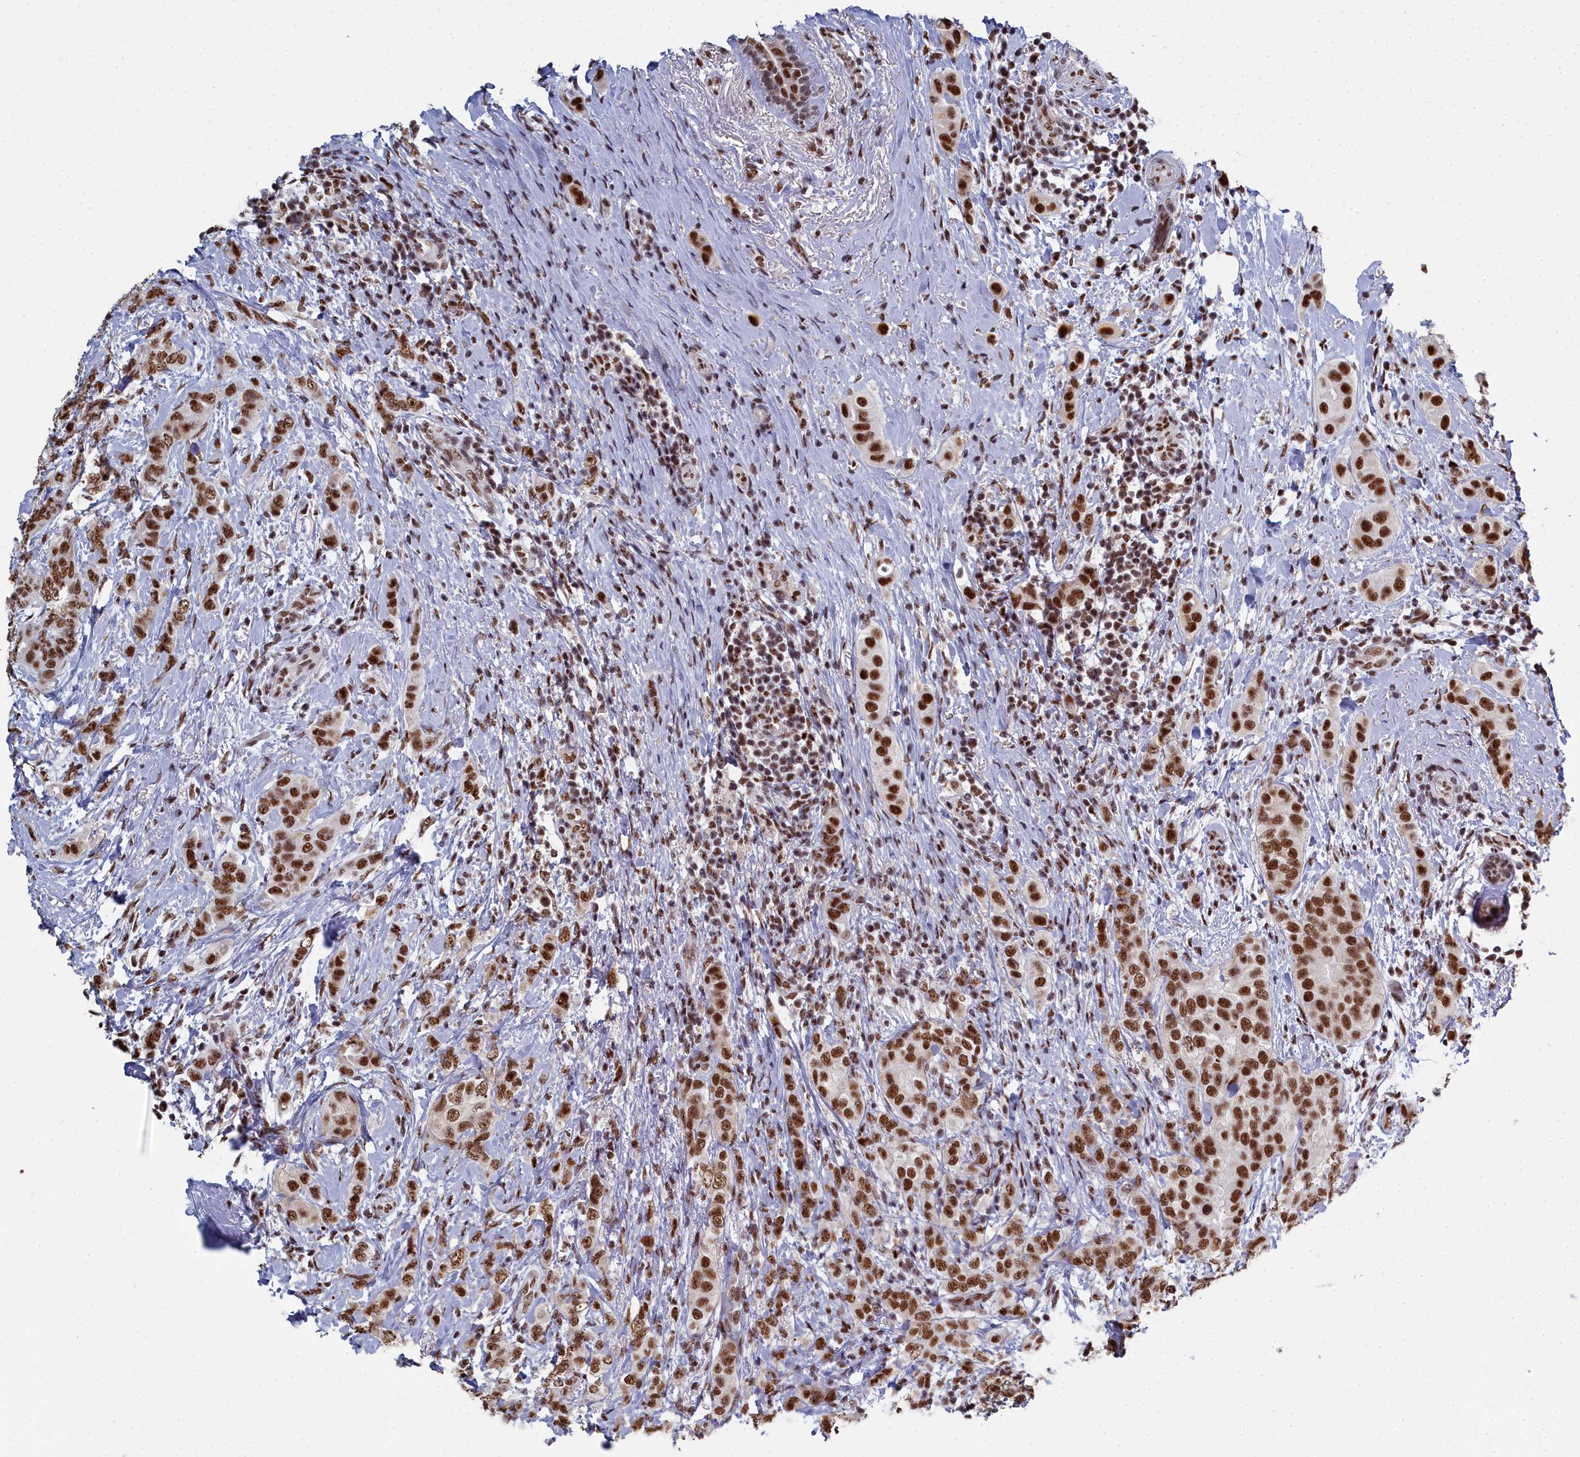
{"staining": {"intensity": "strong", "quantity": ">75%", "location": "nuclear"}, "tissue": "breast cancer", "cell_type": "Tumor cells", "image_type": "cancer", "snomed": [{"axis": "morphology", "description": "Lobular carcinoma"}, {"axis": "topography", "description": "Breast"}], "caption": "Immunohistochemistry staining of lobular carcinoma (breast), which demonstrates high levels of strong nuclear expression in approximately >75% of tumor cells indicating strong nuclear protein expression. The staining was performed using DAB (3,3'-diaminobenzidine) (brown) for protein detection and nuclei were counterstained in hematoxylin (blue).", "gene": "SF3B3", "patient": {"sex": "female", "age": 51}}